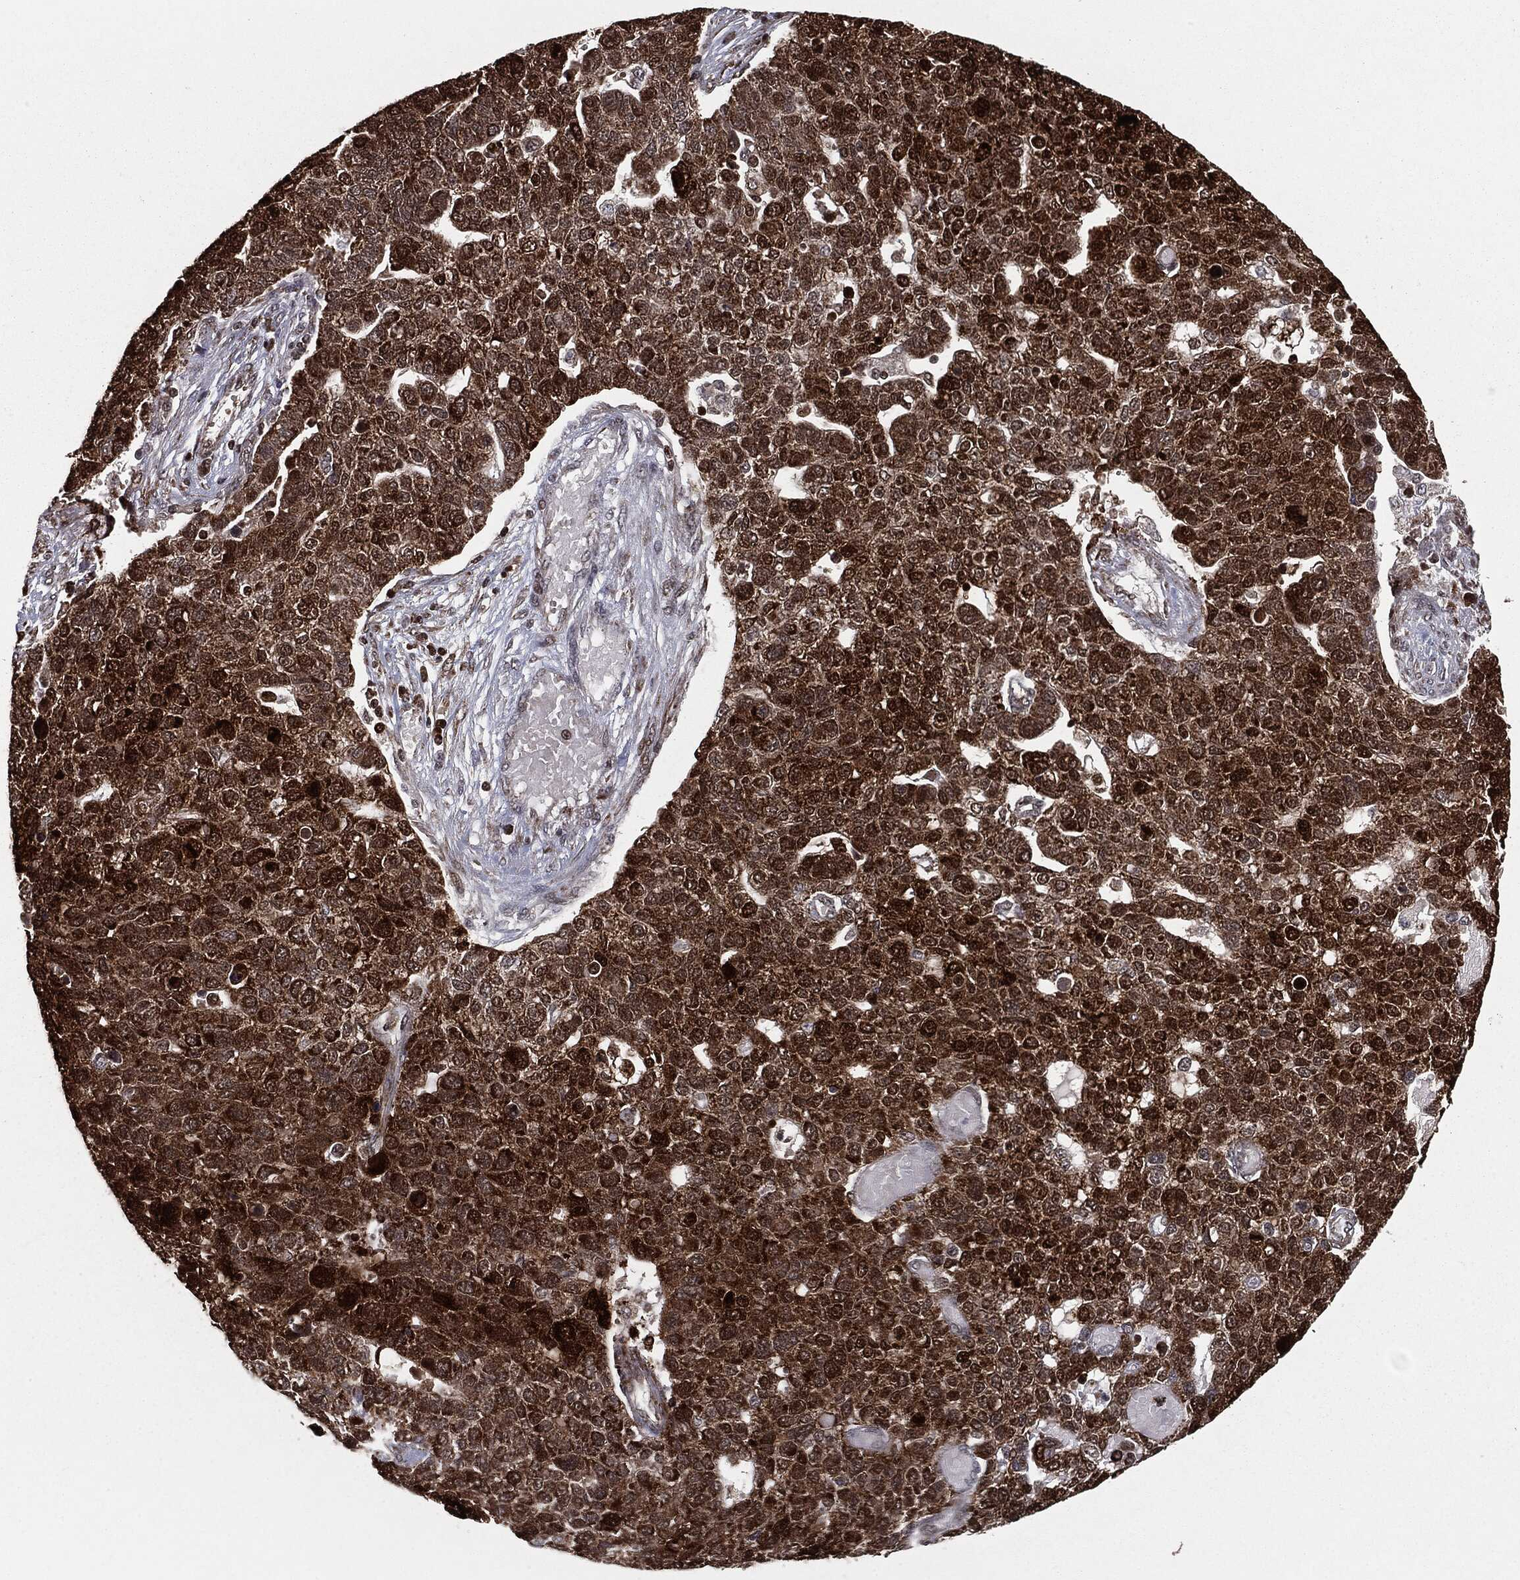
{"staining": {"intensity": "strong", "quantity": ">75%", "location": "cytoplasmic/membranous,nuclear"}, "tissue": "pancreatic cancer", "cell_type": "Tumor cells", "image_type": "cancer", "snomed": [{"axis": "morphology", "description": "Adenocarcinoma, NOS"}, {"axis": "topography", "description": "Pancreas"}], "caption": "This image shows IHC staining of adenocarcinoma (pancreatic), with high strong cytoplasmic/membranous and nuclear positivity in about >75% of tumor cells.", "gene": "CHCHD2", "patient": {"sex": "female", "age": 61}}